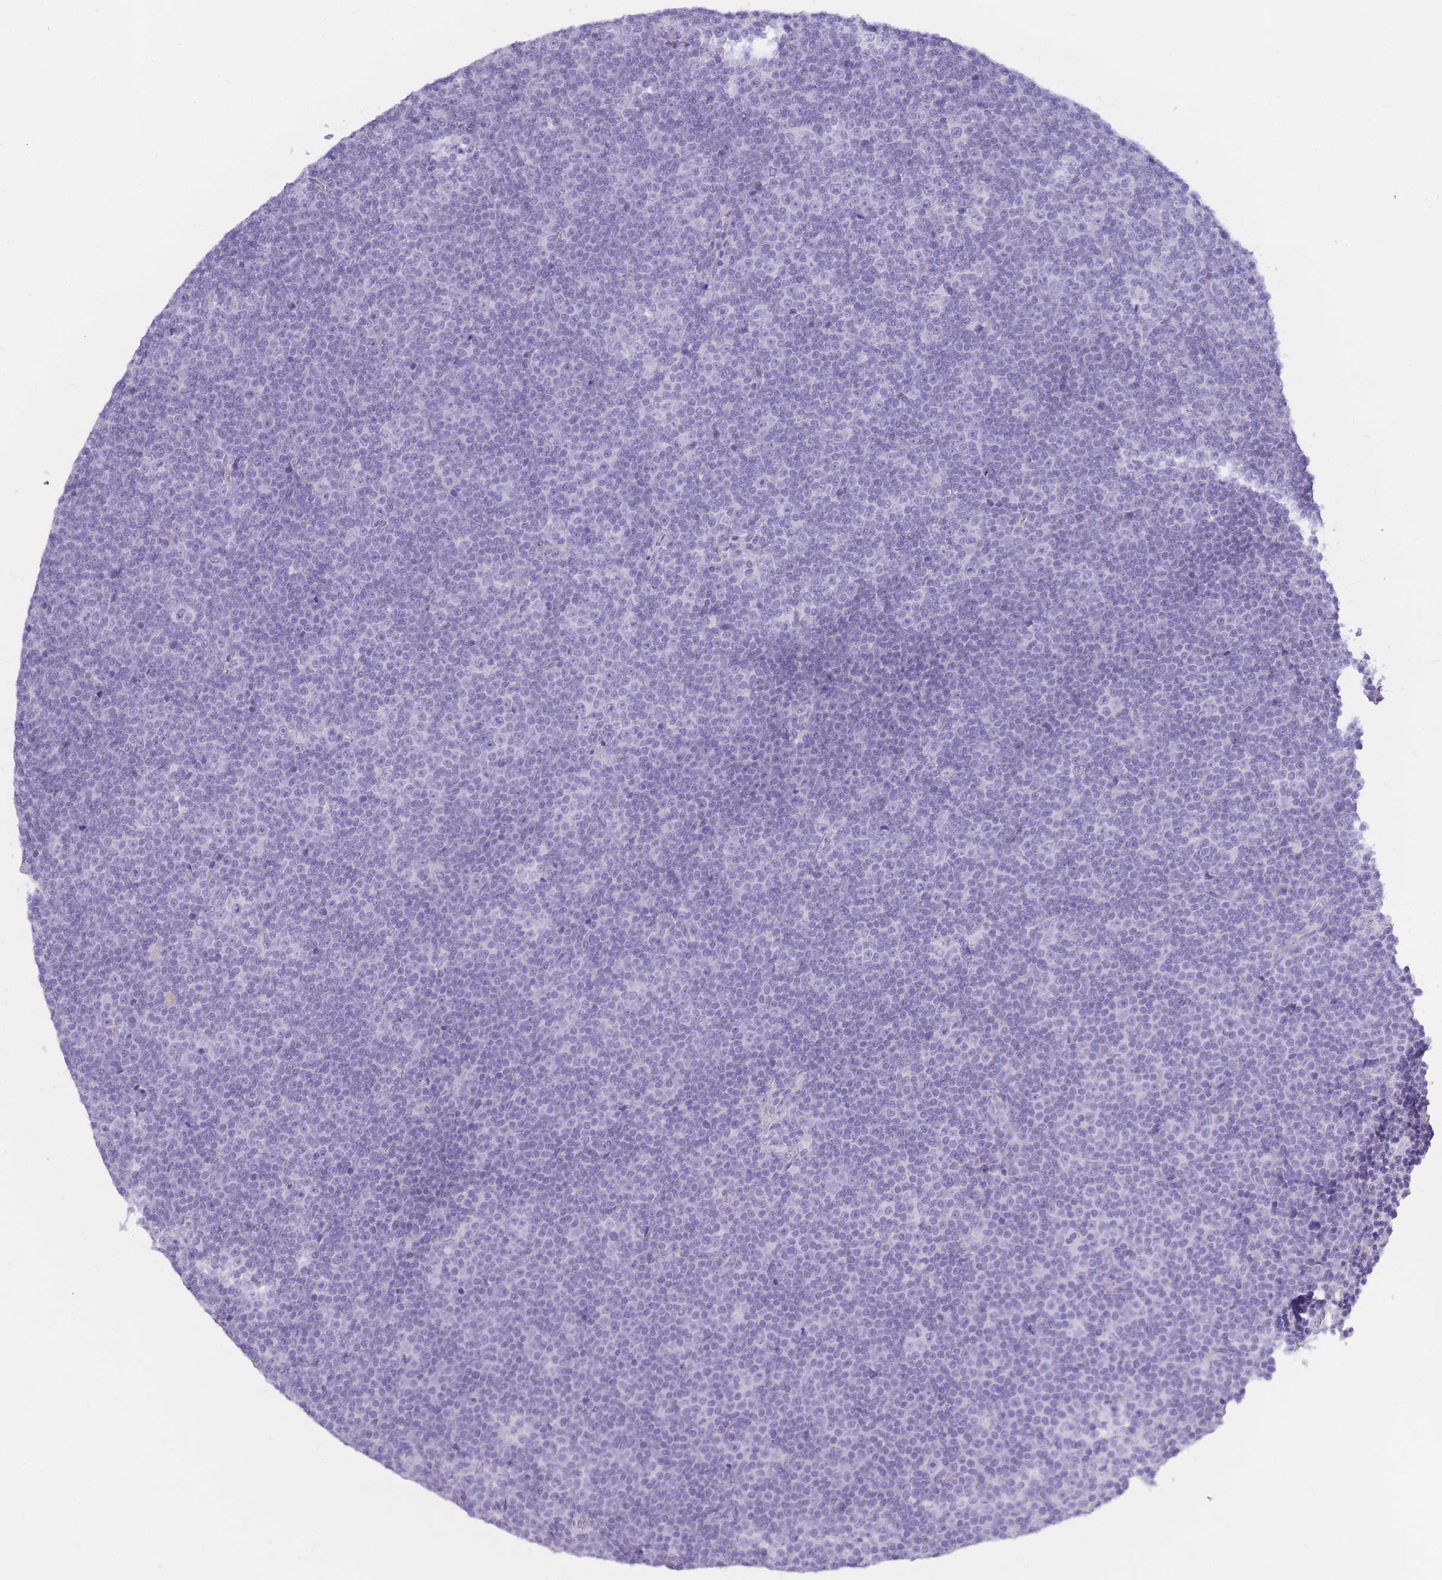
{"staining": {"intensity": "negative", "quantity": "none", "location": "none"}, "tissue": "lymphoma", "cell_type": "Tumor cells", "image_type": "cancer", "snomed": [{"axis": "morphology", "description": "Malignant lymphoma, non-Hodgkin's type, Low grade"}, {"axis": "topography", "description": "Lymph node"}], "caption": "Lymphoma was stained to show a protein in brown. There is no significant staining in tumor cells.", "gene": "TPSD1", "patient": {"sex": "female", "age": 67}}